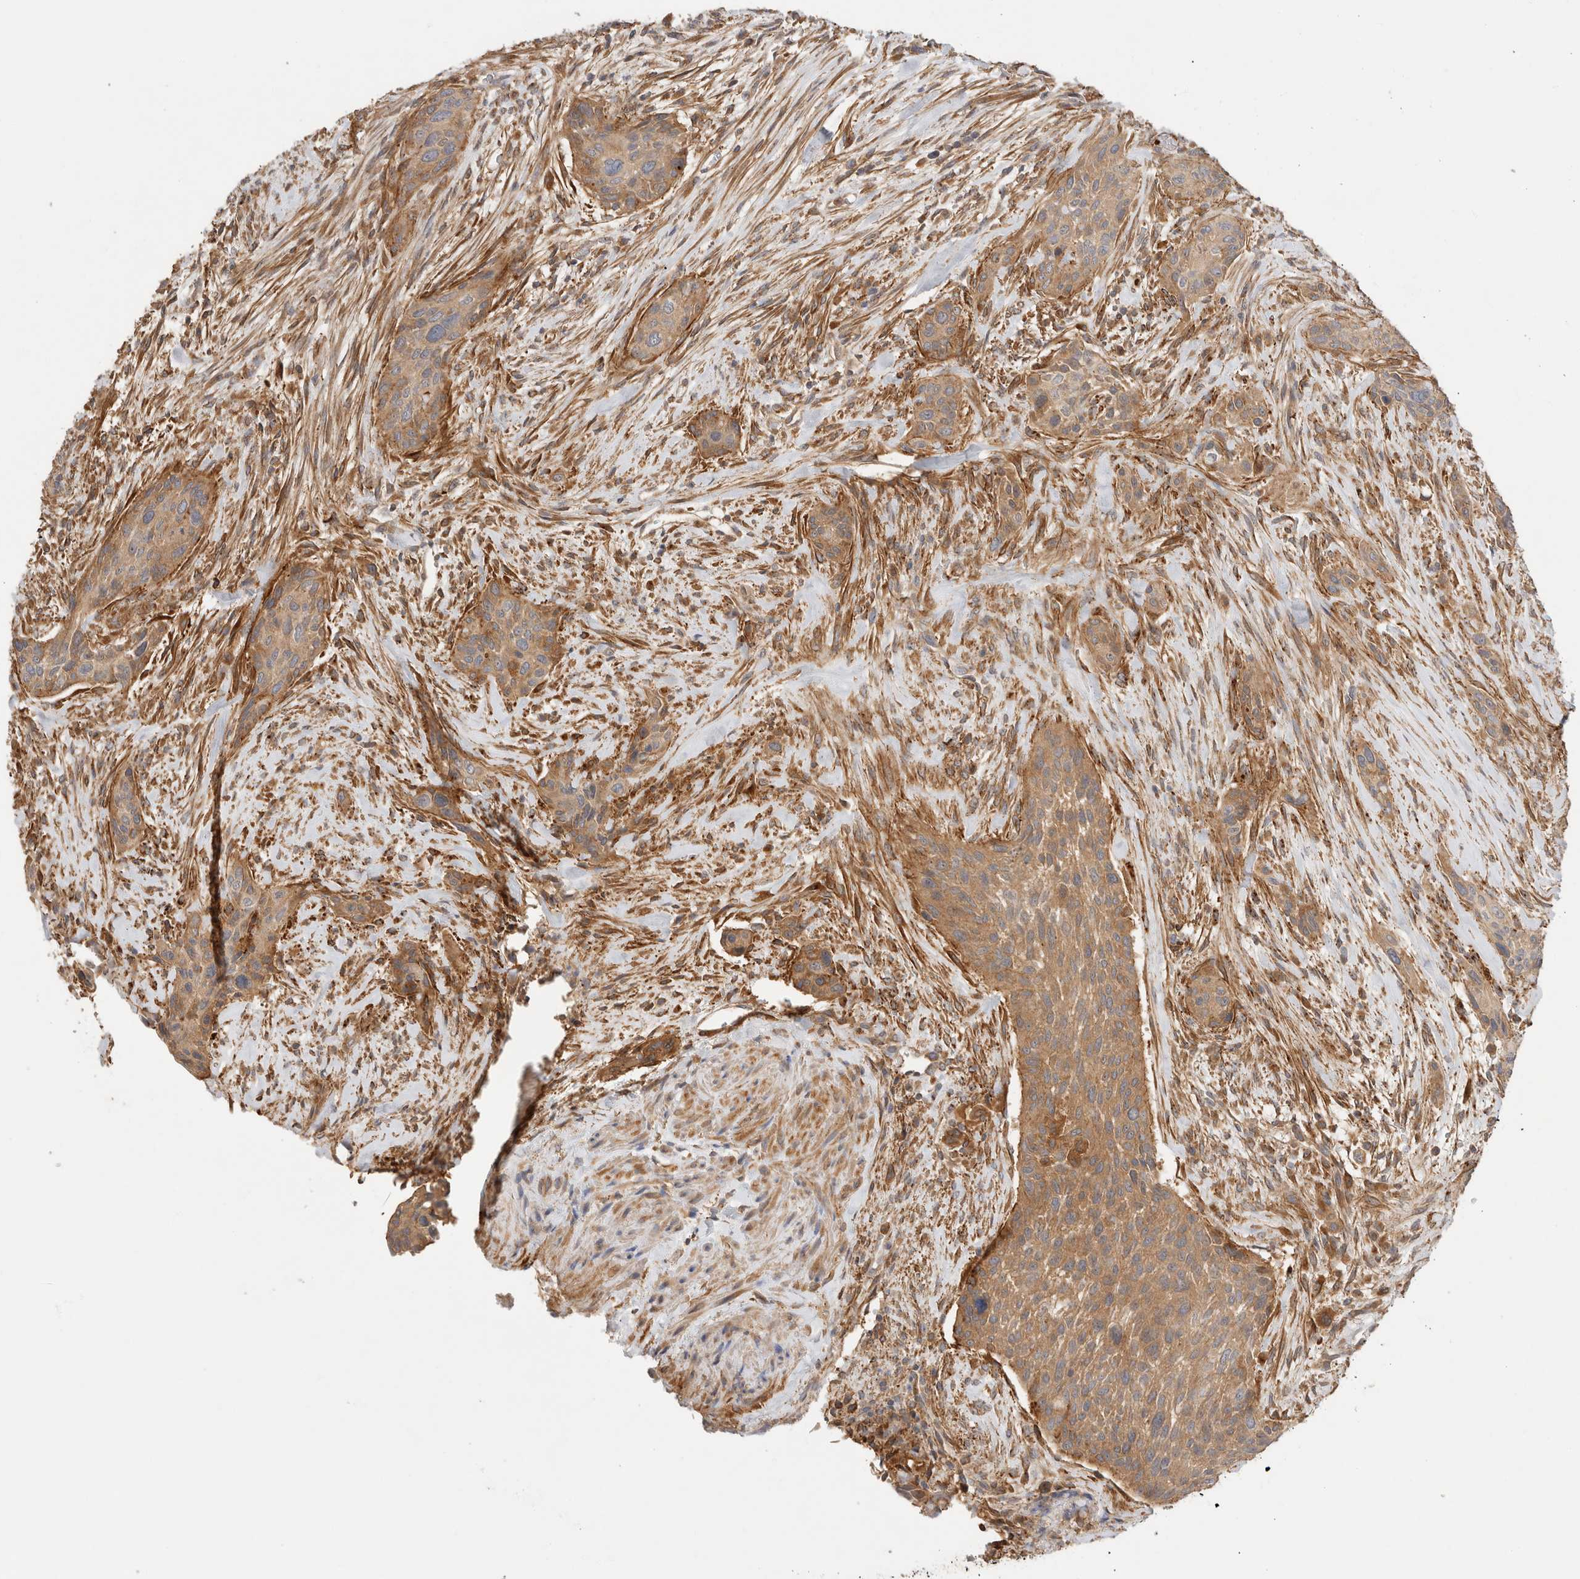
{"staining": {"intensity": "moderate", "quantity": ">75%", "location": "cytoplasmic/membranous"}, "tissue": "urothelial cancer", "cell_type": "Tumor cells", "image_type": "cancer", "snomed": [{"axis": "morphology", "description": "Urothelial carcinoma, High grade"}, {"axis": "topography", "description": "Urinary bladder"}], "caption": "There is medium levels of moderate cytoplasmic/membranous expression in tumor cells of urothelial cancer, as demonstrated by immunohistochemical staining (brown color).", "gene": "SGK3", "patient": {"sex": "male", "age": 35}}